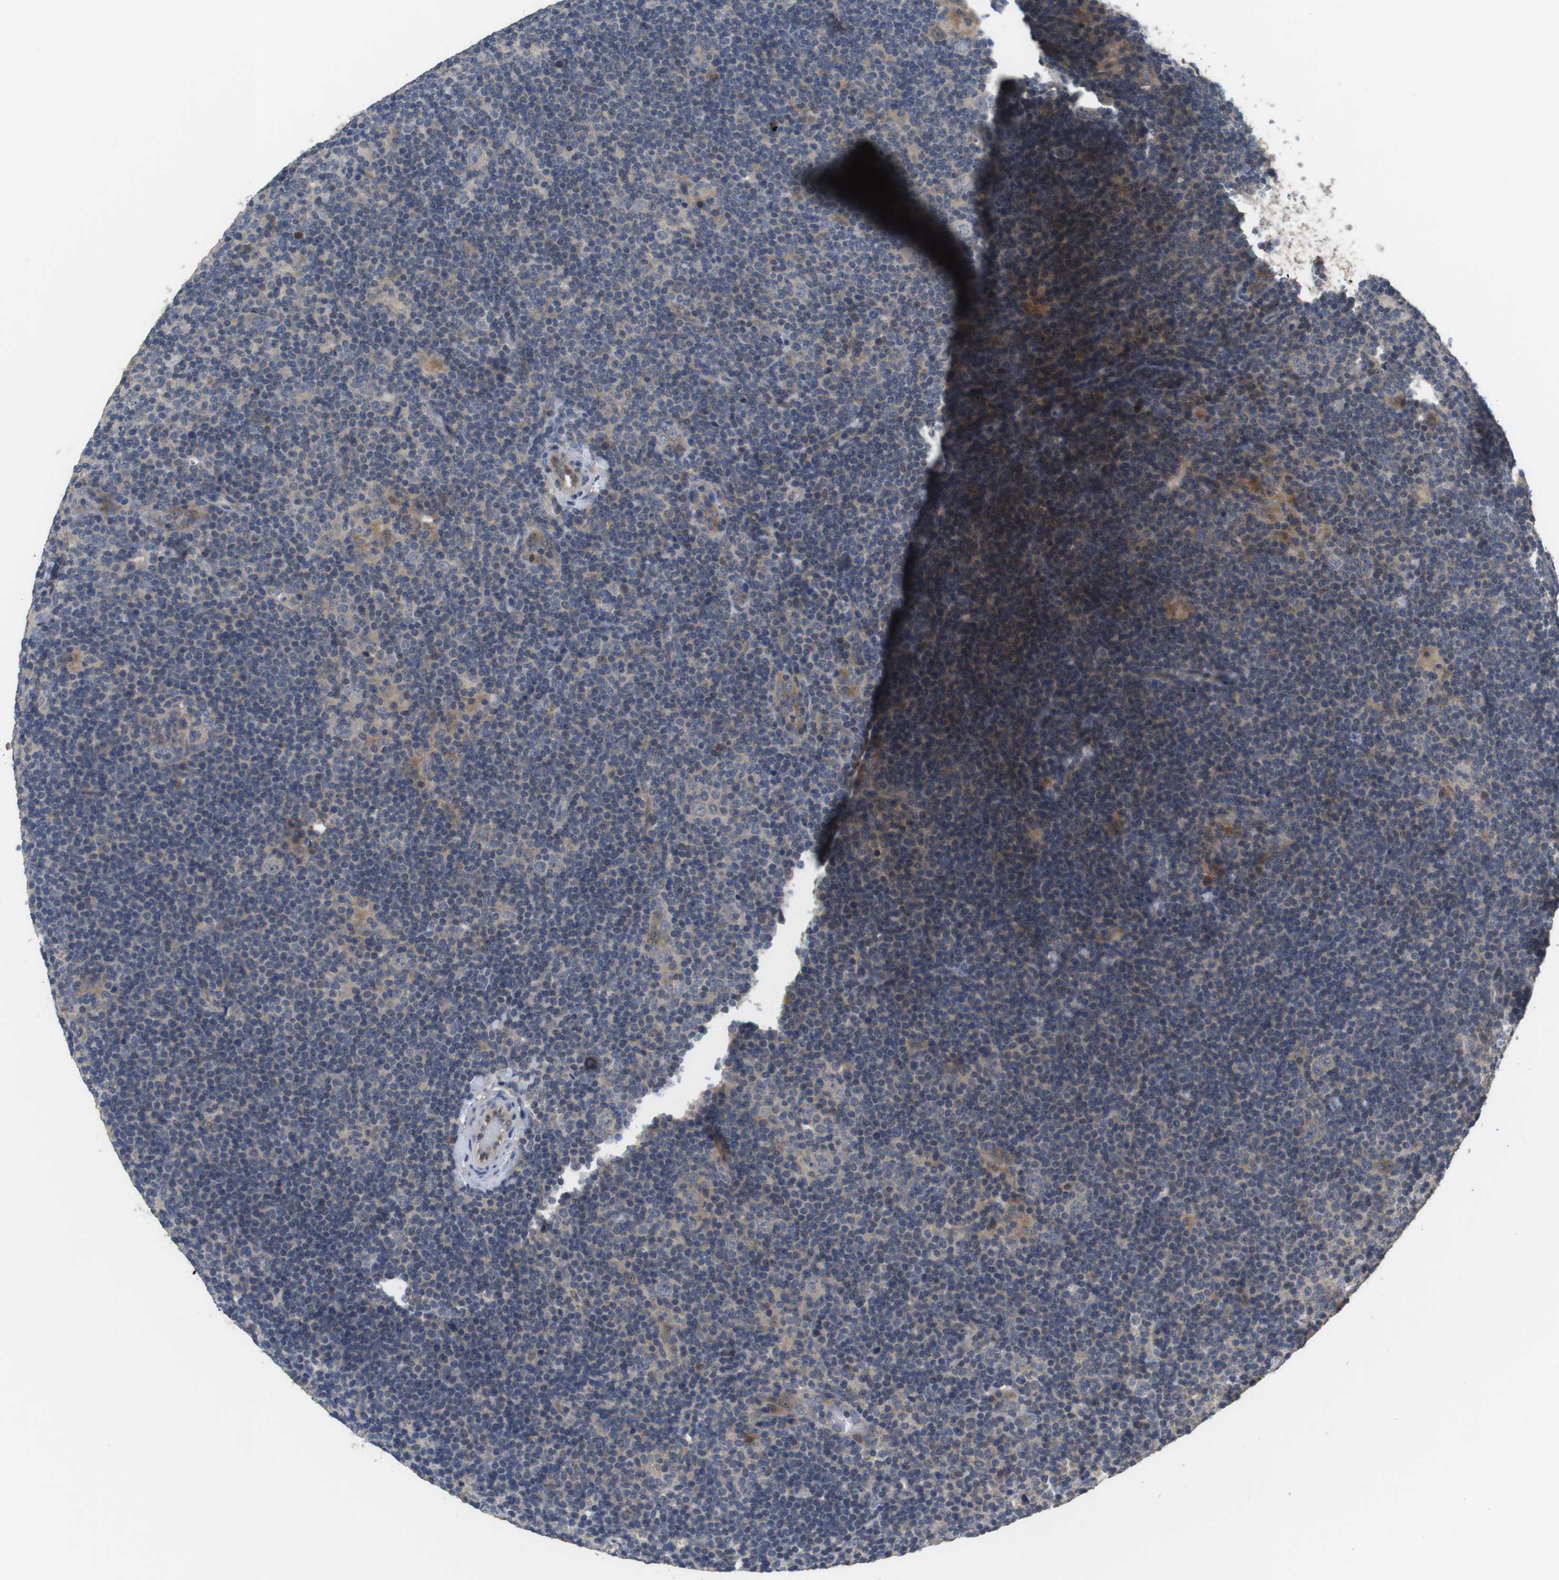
{"staining": {"intensity": "moderate", "quantity": "<25%", "location": "cytoplasmic/membranous"}, "tissue": "lymphoma", "cell_type": "Tumor cells", "image_type": "cancer", "snomed": [{"axis": "morphology", "description": "Hodgkin's disease, NOS"}, {"axis": "topography", "description": "Lymph node"}], "caption": "A brown stain shows moderate cytoplasmic/membranous positivity of a protein in Hodgkin's disease tumor cells.", "gene": "ADGRL3", "patient": {"sex": "female", "age": 57}}